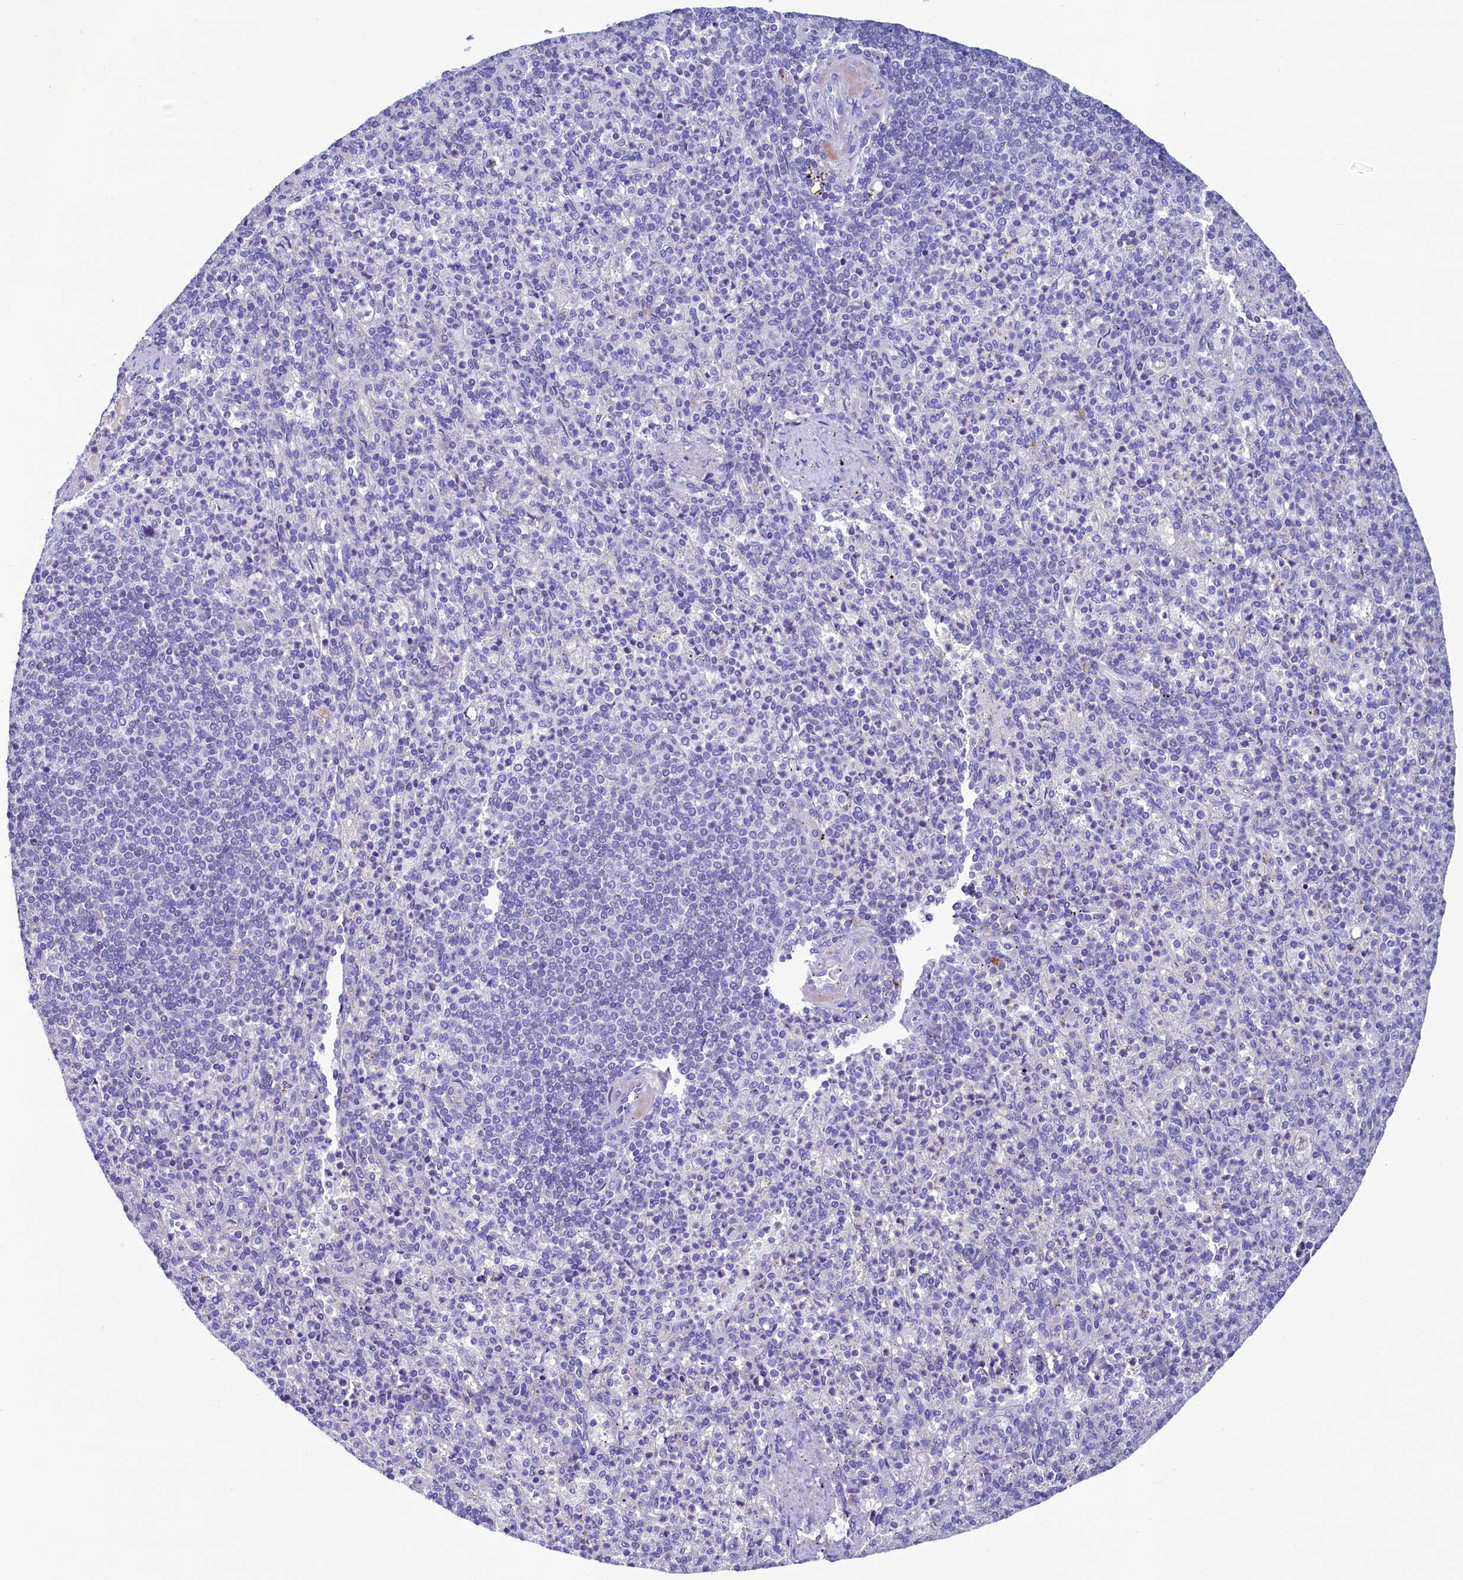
{"staining": {"intensity": "negative", "quantity": "none", "location": "none"}, "tissue": "spleen", "cell_type": "Cells in red pulp", "image_type": "normal", "snomed": [{"axis": "morphology", "description": "Normal tissue, NOS"}, {"axis": "topography", "description": "Spleen"}], "caption": "Immunohistochemistry micrograph of unremarkable spleen: human spleen stained with DAB exhibits no significant protein positivity in cells in red pulp.", "gene": "KRBOX5", "patient": {"sex": "female", "age": 74}}